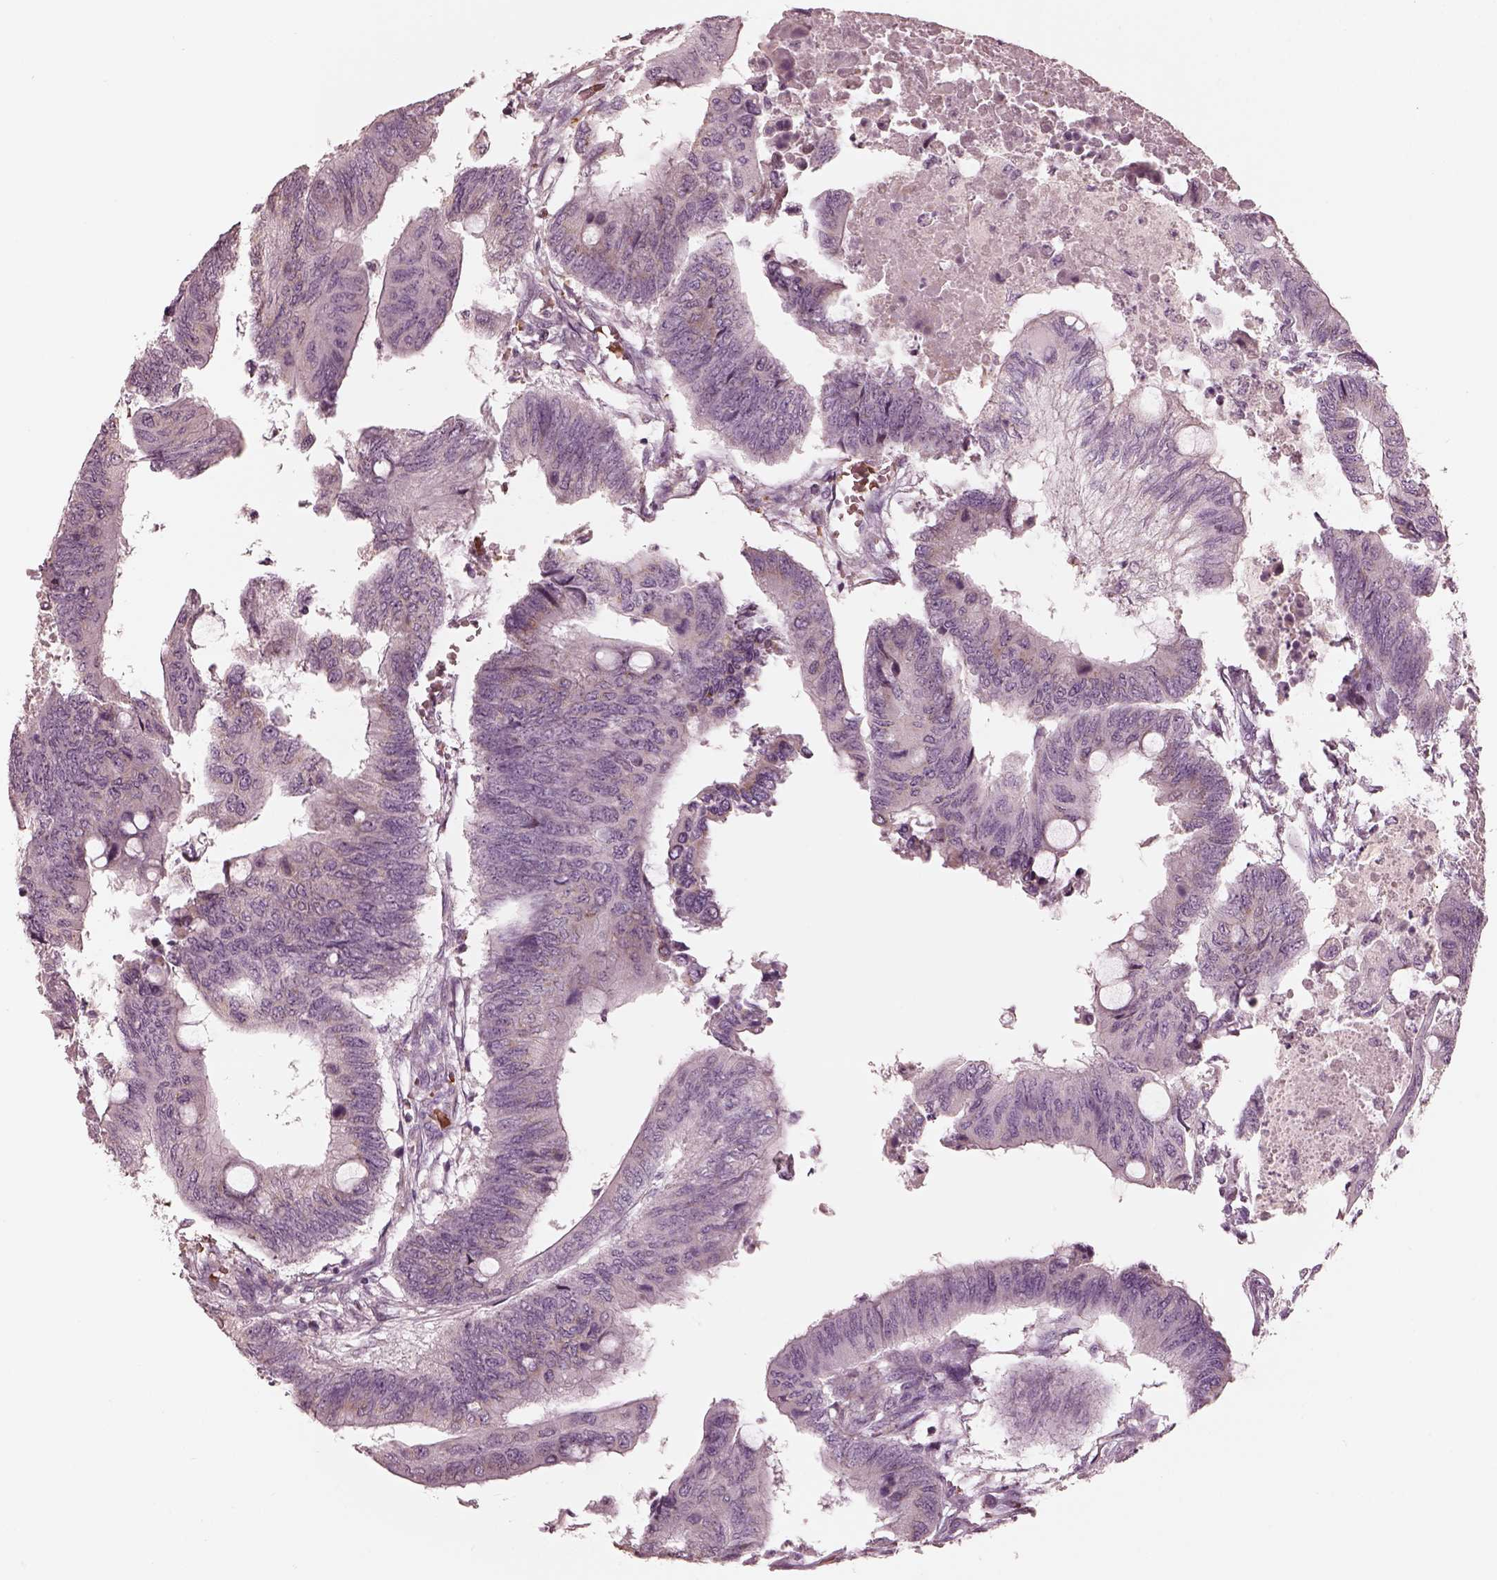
{"staining": {"intensity": "negative", "quantity": "none", "location": "none"}, "tissue": "colorectal cancer", "cell_type": "Tumor cells", "image_type": "cancer", "snomed": [{"axis": "morphology", "description": "Normal tissue, NOS"}, {"axis": "morphology", "description": "Adenocarcinoma, NOS"}, {"axis": "topography", "description": "Rectum"}, {"axis": "topography", "description": "Peripheral nerve tissue"}], "caption": "DAB (3,3'-diaminobenzidine) immunohistochemical staining of colorectal cancer (adenocarcinoma) demonstrates no significant expression in tumor cells.", "gene": "ANKLE1", "patient": {"sex": "male", "age": 92}}